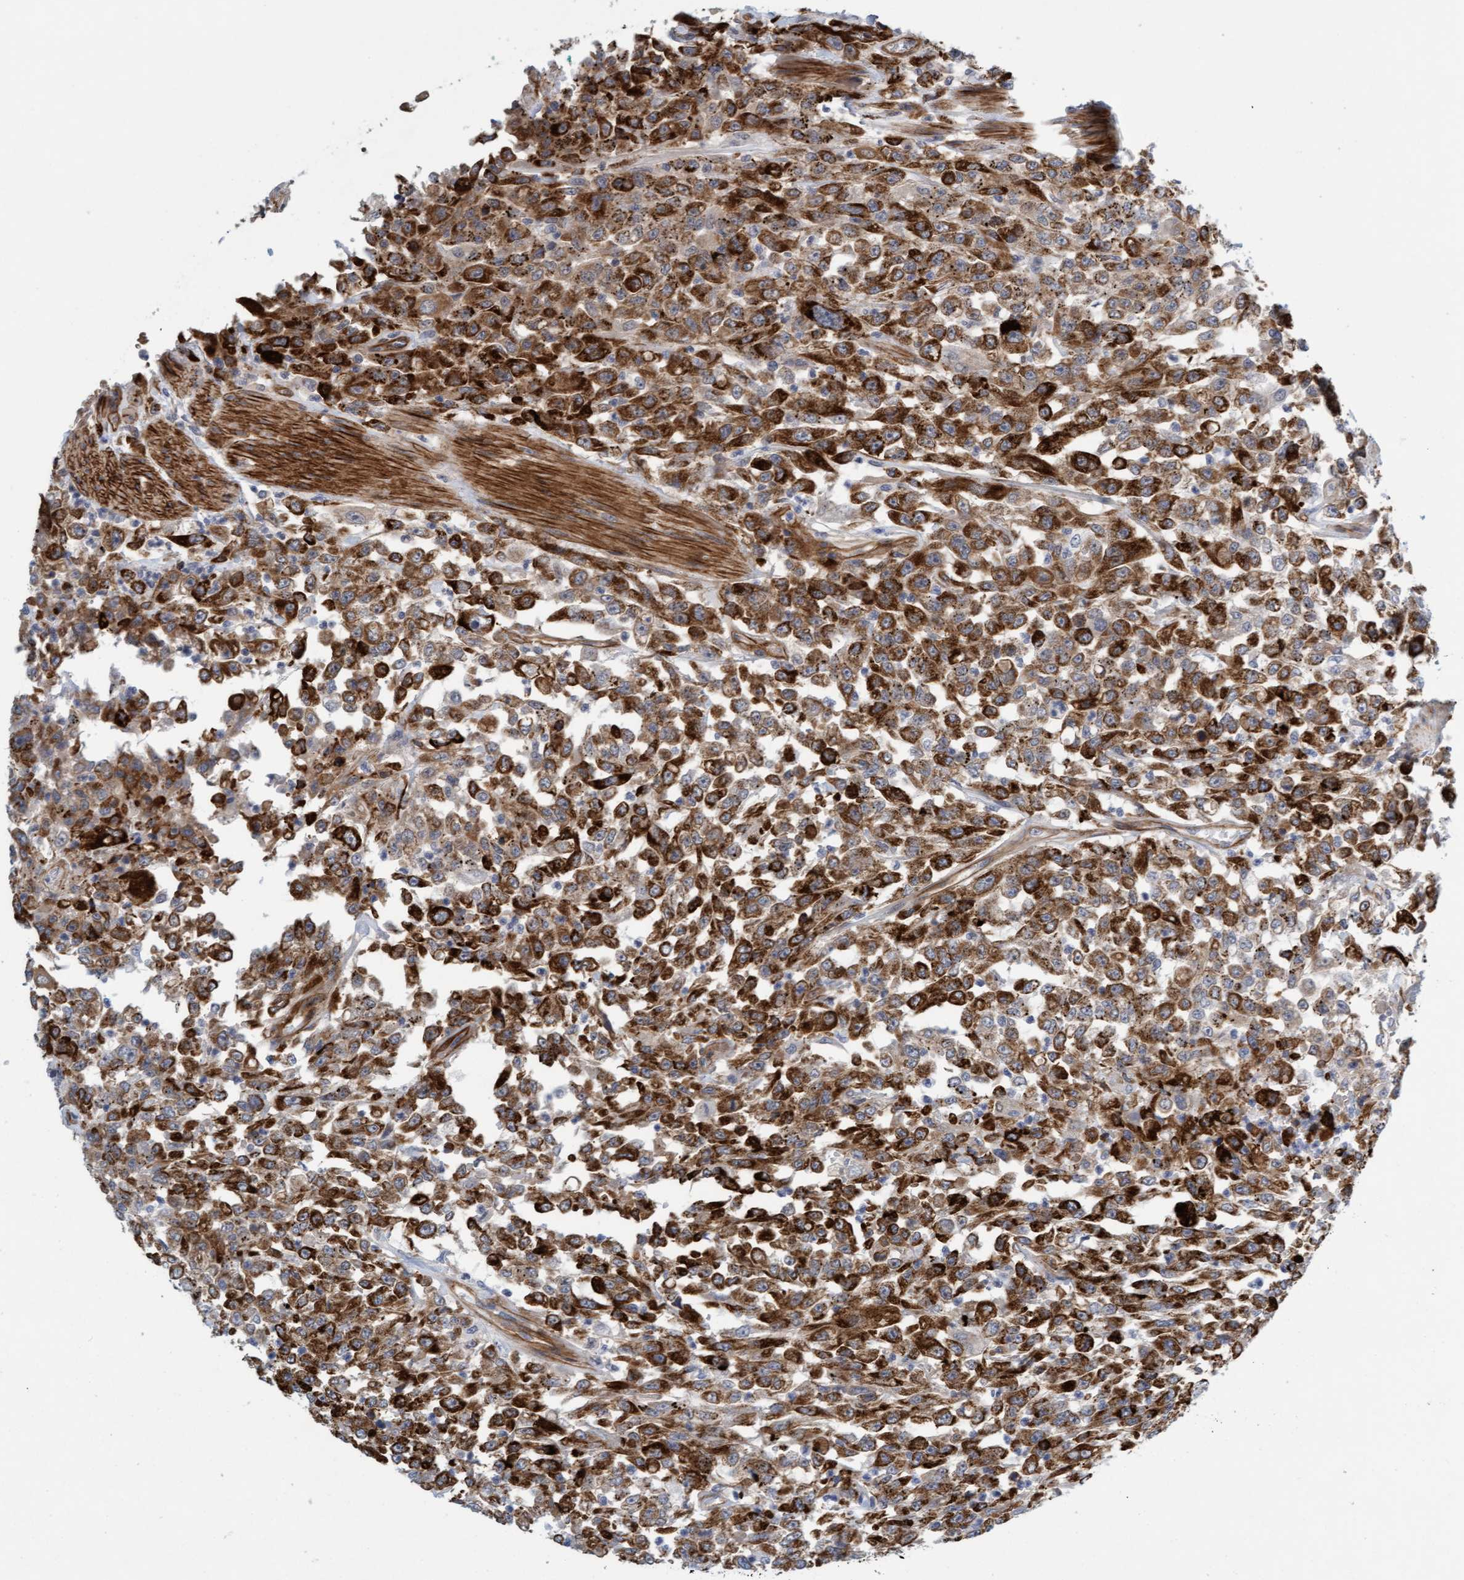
{"staining": {"intensity": "strong", "quantity": ">75%", "location": "cytoplasmic/membranous"}, "tissue": "urothelial cancer", "cell_type": "Tumor cells", "image_type": "cancer", "snomed": [{"axis": "morphology", "description": "Urothelial carcinoma, High grade"}, {"axis": "topography", "description": "Urinary bladder"}], "caption": "An image of human urothelial cancer stained for a protein reveals strong cytoplasmic/membranous brown staining in tumor cells.", "gene": "TSTD2", "patient": {"sex": "male", "age": 46}}